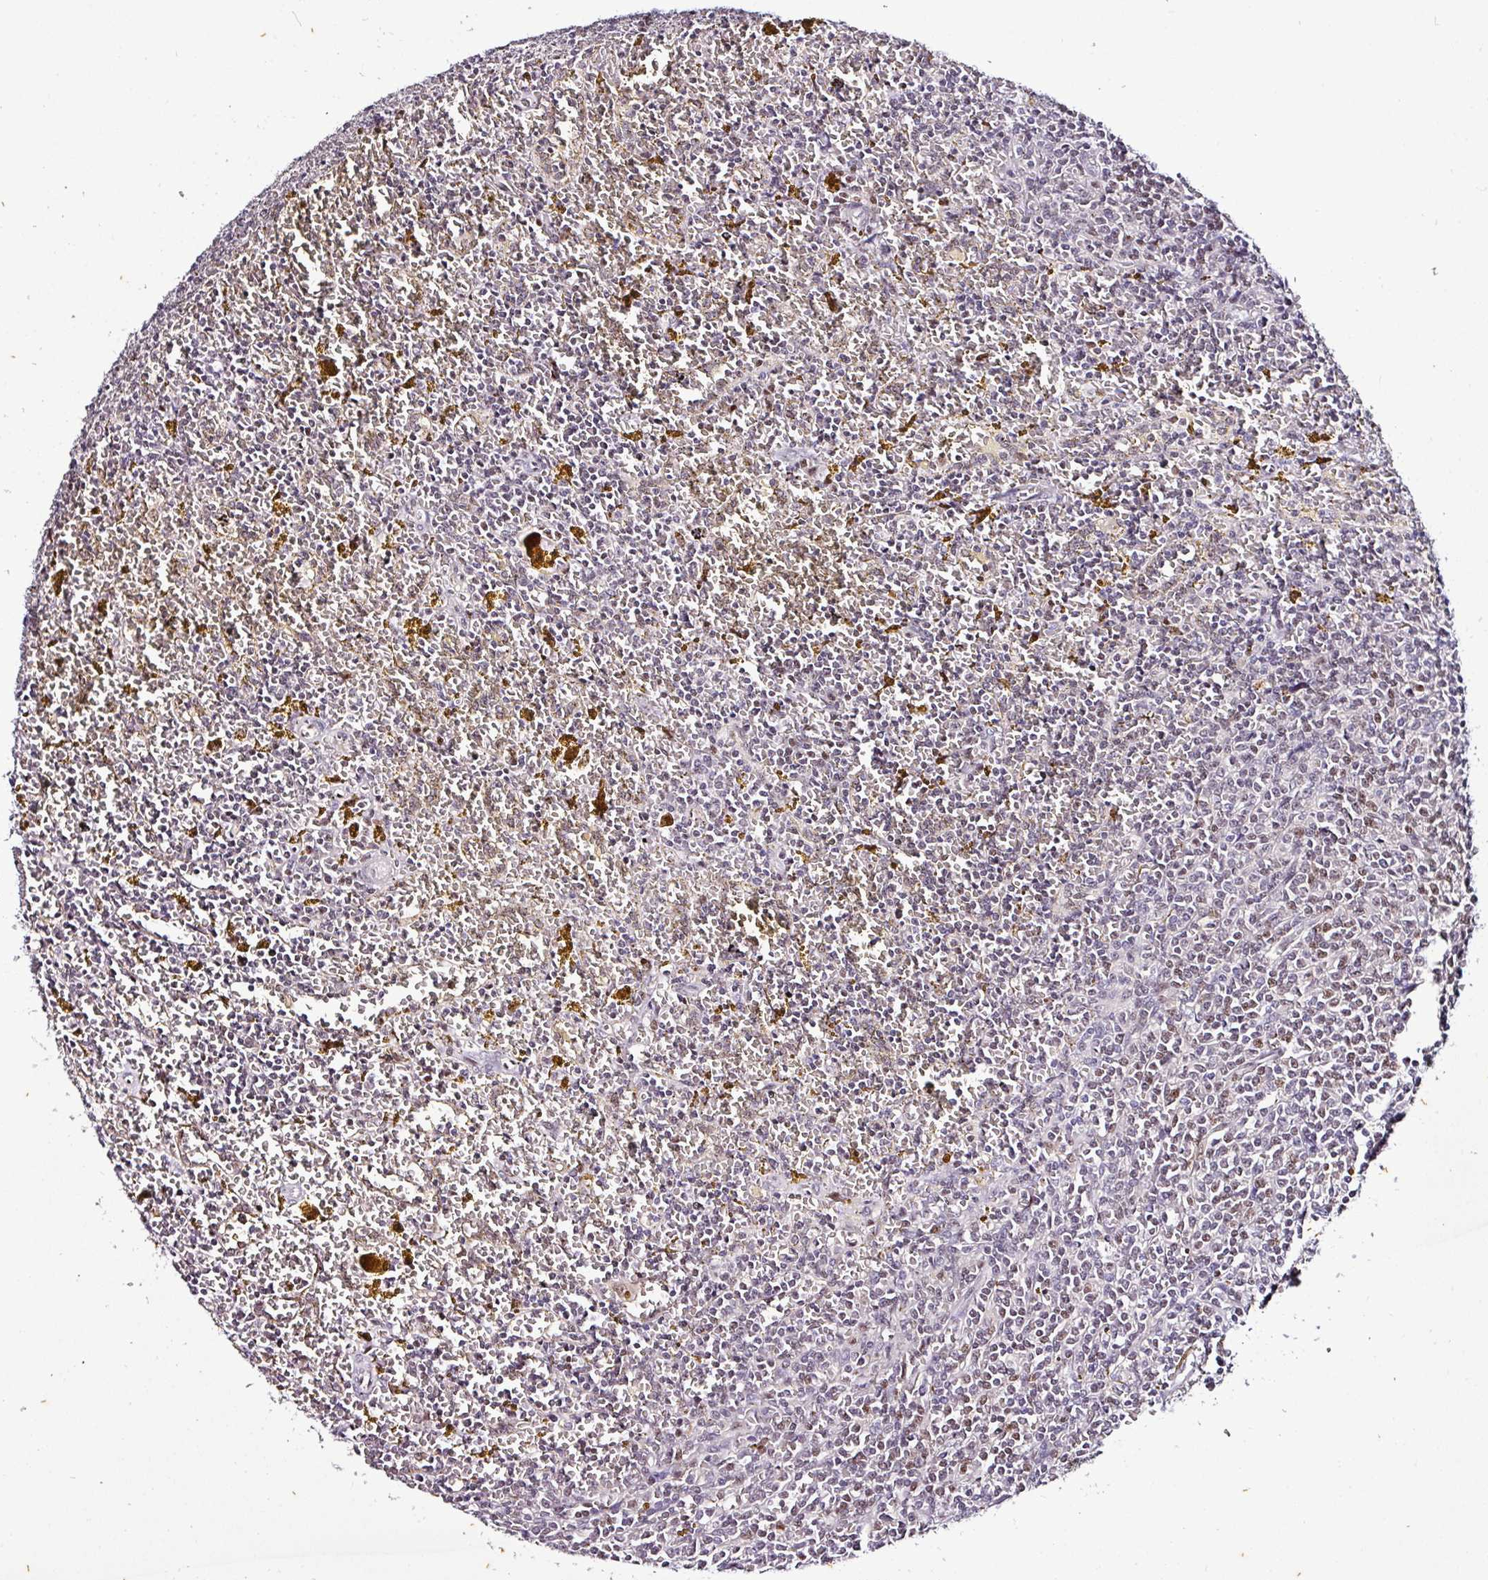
{"staining": {"intensity": "moderate", "quantity": "<25%", "location": "nuclear"}, "tissue": "lymphoma", "cell_type": "Tumor cells", "image_type": "cancer", "snomed": [{"axis": "morphology", "description": "Malignant lymphoma, non-Hodgkin's type, Low grade"}, {"axis": "topography", "description": "Spleen"}, {"axis": "topography", "description": "Lymph node"}], "caption": "Human low-grade malignant lymphoma, non-Hodgkin's type stained with a protein marker demonstrates moderate staining in tumor cells.", "gene": "KLF16", "patient": {"sex": "female", "age": 66}}